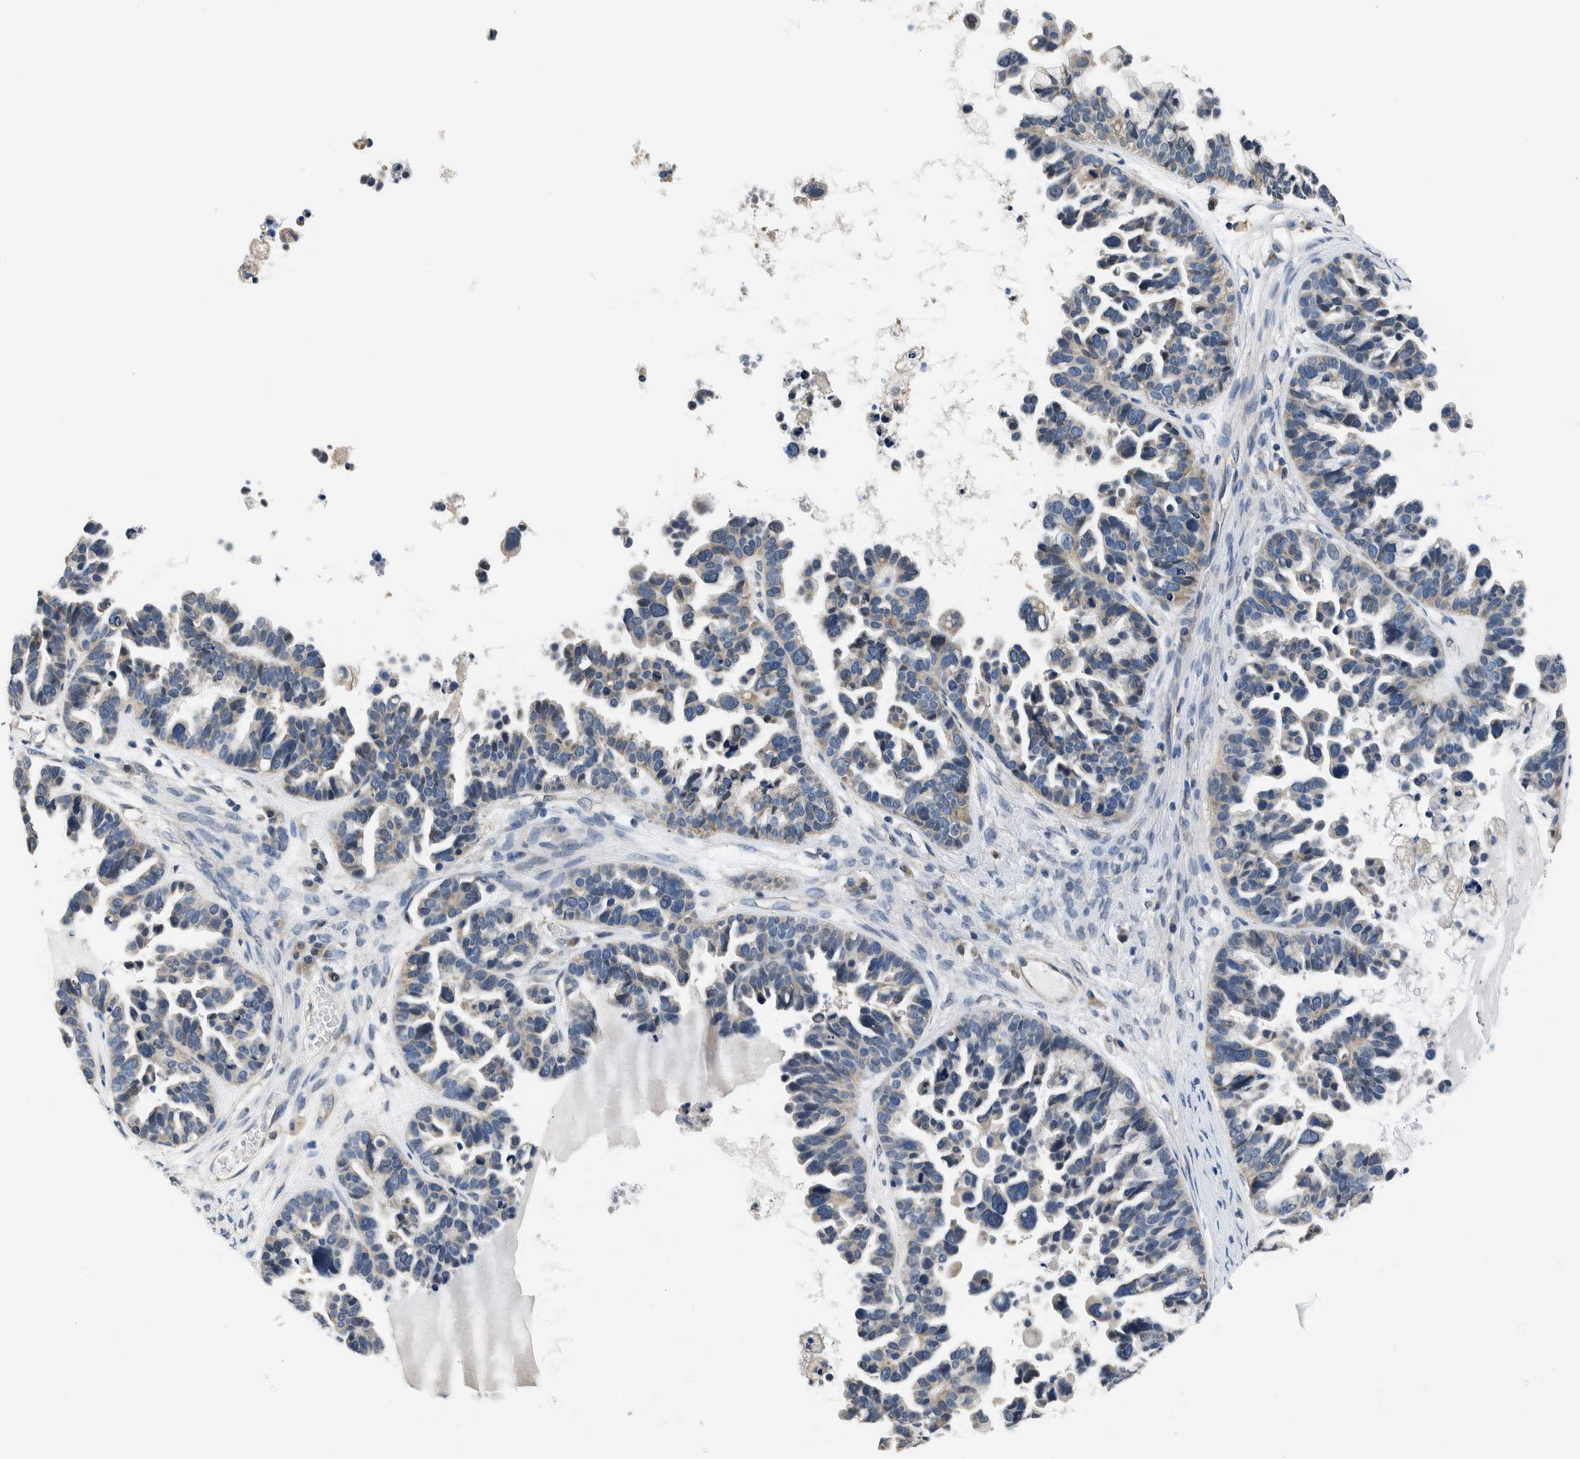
{"staining": {"intensity": "weak", "quantity": "25%-75%", "location": "cytoplasmic/membranous"}, "tissue": "ovarian cancer", "cell_type": "Tumor cells", "image_type": "cancer", "snomed": [{"axis": "morphology", "description": "Cystadenocarcinoma, serous, NOS"}, {"axis": "topography", "description": "Ovary"}], "caption": "Protein expression analysis of human ovarian cancer reveals weak cytoplasmic/membranous expression in approximately 25%-75% of tumor cells.", "gene": "NIBAN2", "patient": {"sex": "female", "age": 56}}